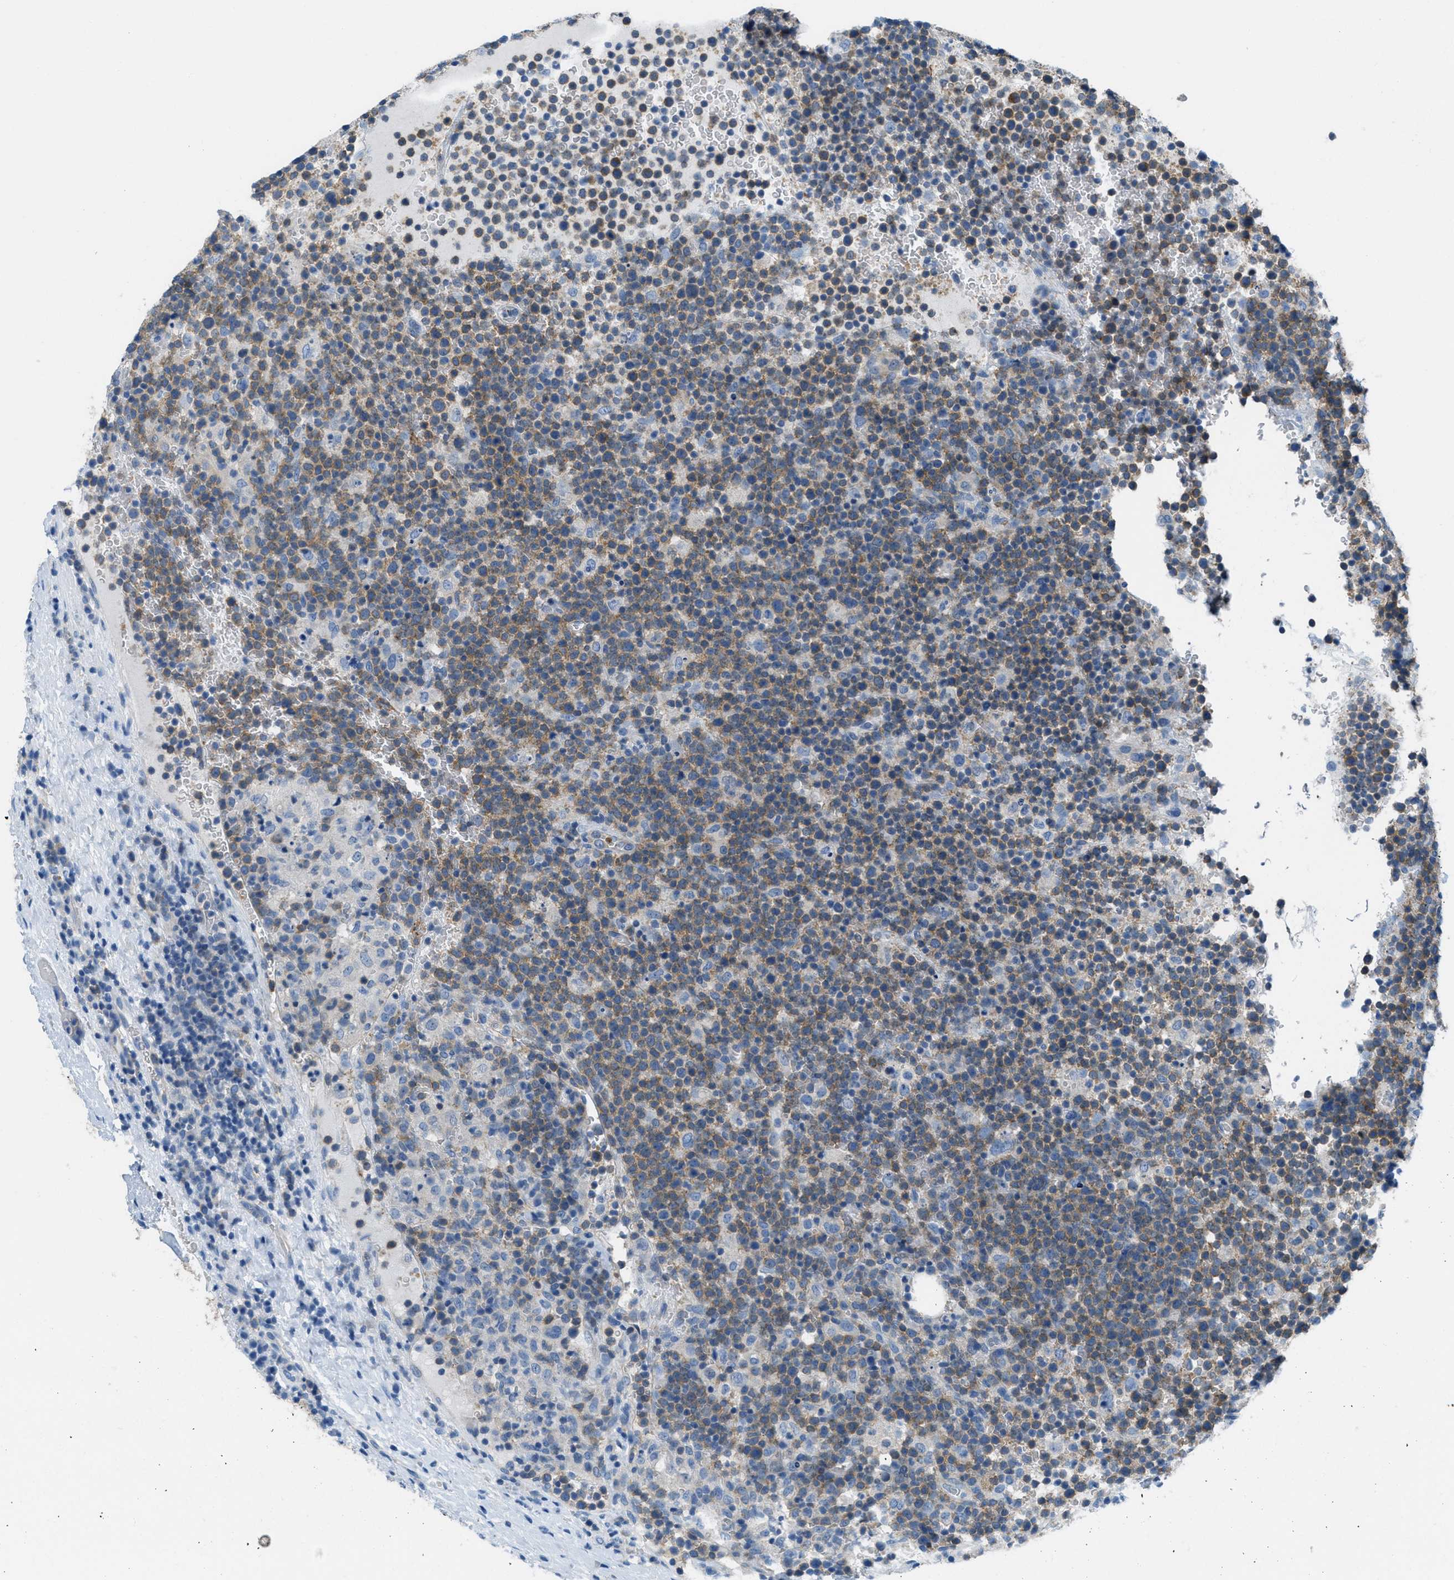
{"staining": {"intensity": "moderate", "quantity": ">75%", "location": "cytoplasmic/membranous"}, "tissue": "lymphoma", "cell_type": "Tumor cells", "image_type": "cancer", "snomed": [{"axis": "morphology", "description": "Malignant lymphoma, non-Hodgkin's type, High grade"}, {"axis": "topography", "description": "Lymph node"}], "caption": "Immunohistochemical staining of lymphoma exhibits medium levels of moderate cytoplasmic/membranous staining in about >75% of tumor cells.", "gene": "MAPRE2", "patient": {"sex": "male", "age": 61}}